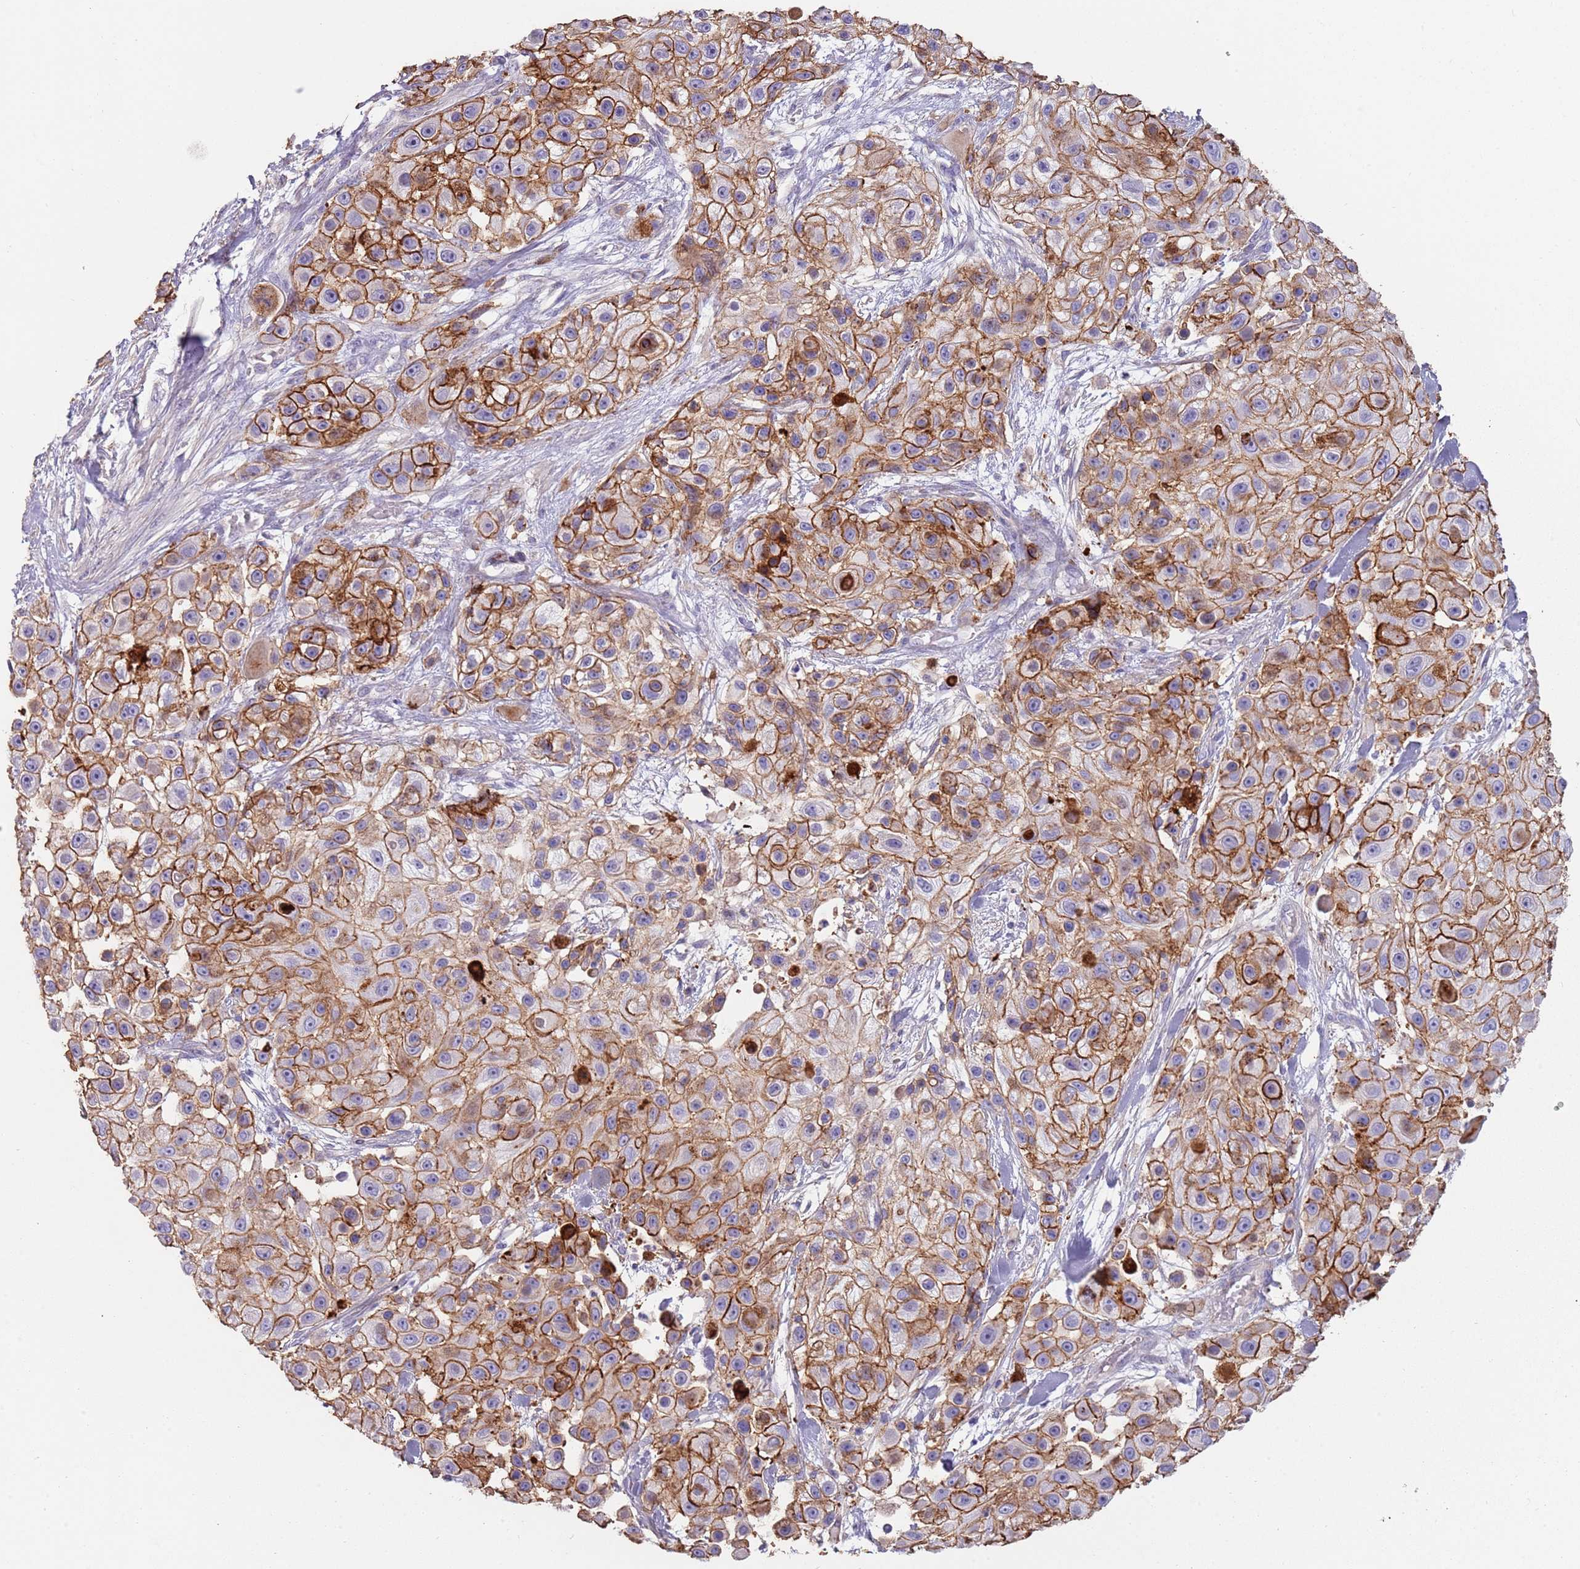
{"staining": {"intensity": "strong", "quantity": ">75%", "location": "cytoplasmic/membranous"}, "tissue": "skin cancer", "cell_type": "Tumor cells", "image_type": "cancer", "snomed": [{"axis": "morphology", "description": "Squamous cell carcinoma, NOS"}, {"axis": "topography", "description": "Skin"}], "caption": "Human squamous cell carcinoma (skin) stained with a protein marker demonstrates strong staining in tumor cells.", "gene": "NBPF3", "patient": {"sex": "male", "age": 67}}